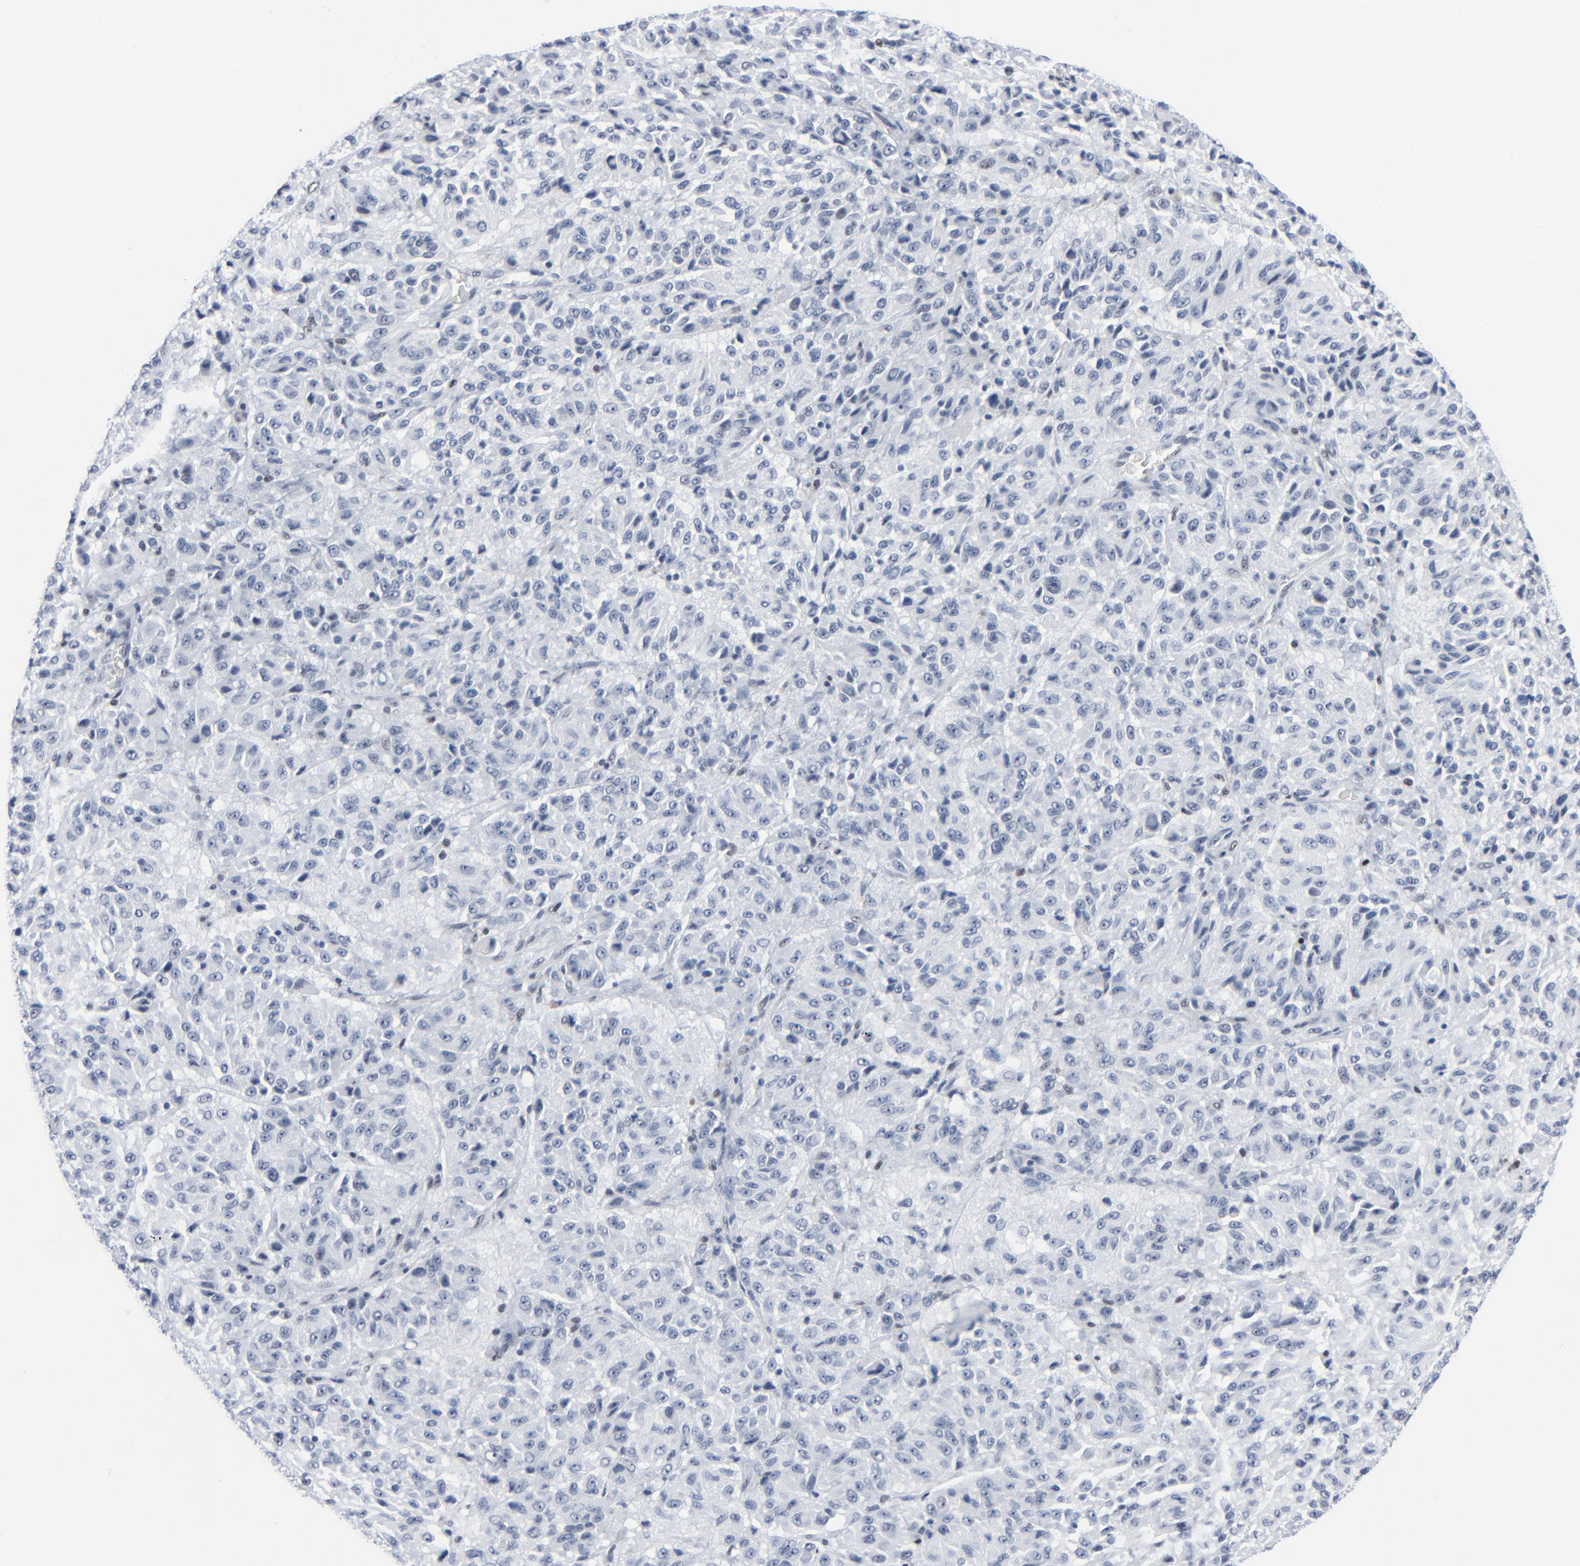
{"staining": {"intensity": "negative", "quantity": "none", "location": "none"}, "tissue": "melanoma", "cell_type": "Tumor cells", "image_type": "cancer", "snomed": [{"axis": "morphology", "description": "Malignant melanoma, Metastatic site"}, {"axis": "topography", "description": "Lung"}], "caption": "An immunohistochemistry histopathology image of malignant melanoma (metastatic site) is shown. There is no staining in tumor cells of malignant melanoma (metastatic site).", "gene": "SIRT1", "patient": {"sex": "male", "age": 64}}